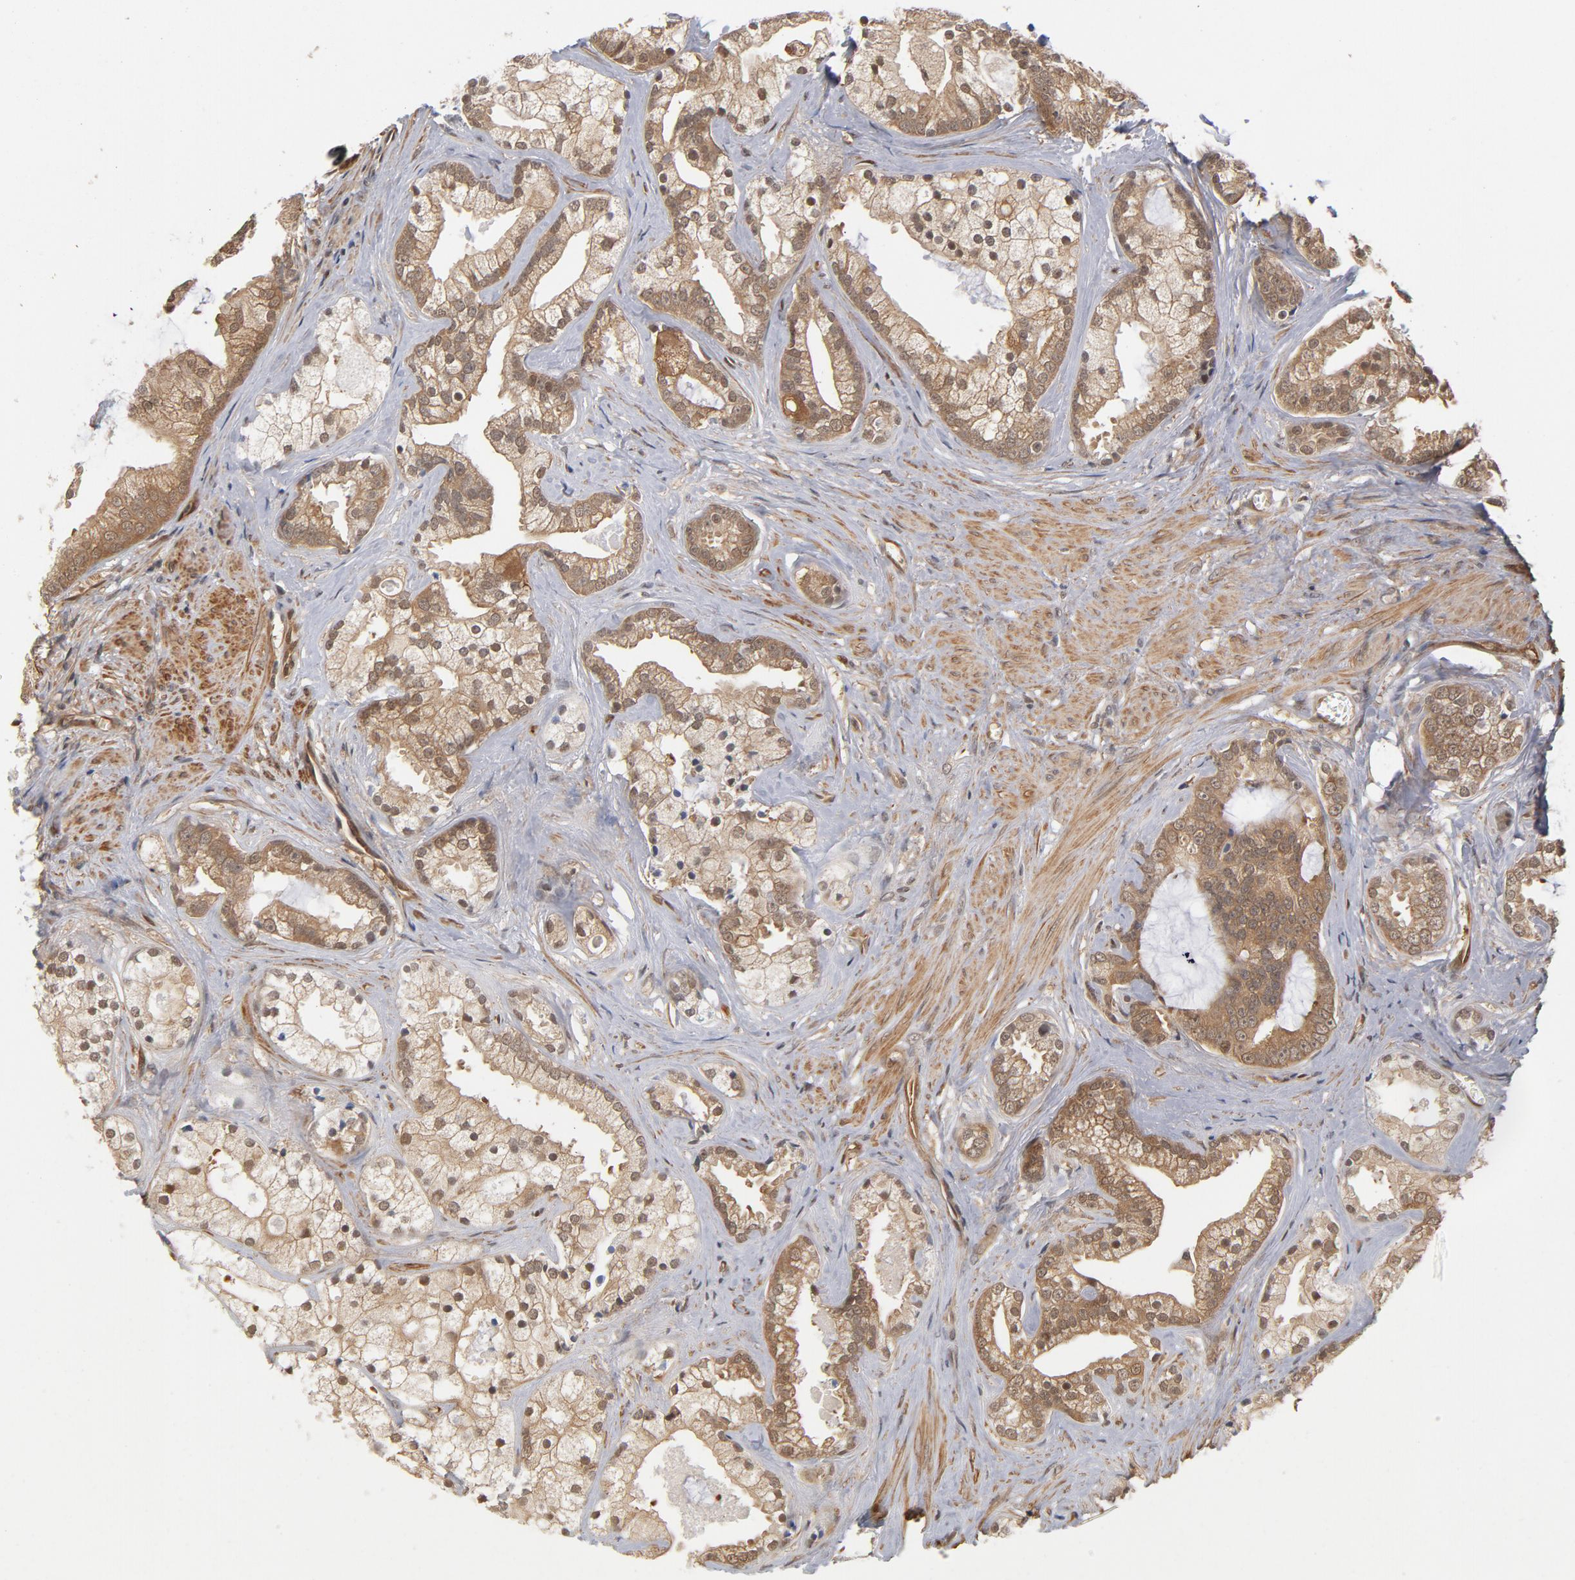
{"staining": {"intensity": "moderate", "quantity": ">75%", "location": "cytoplasmic/membranous,nuclear"}, "tissue": "prostate cancer", "cell_type": "Tumor cells", "image_type": "cancer", "snomed": [{"axis": "morphology", "description": "Adenocarcinoma, Low grade"}, {"axis": "topography", "description": "Prostate"}], "caption": "This histopathology image displays prostate cancer stained with IHC to label a protein in brown. The cytoplasmic/membranous and nuclear of tumor cells show moderate positivity for the protein. Nuclei are counter-stained blue.", "gene": "CDC37", "patient": {"sex": "male", "age": 58}}